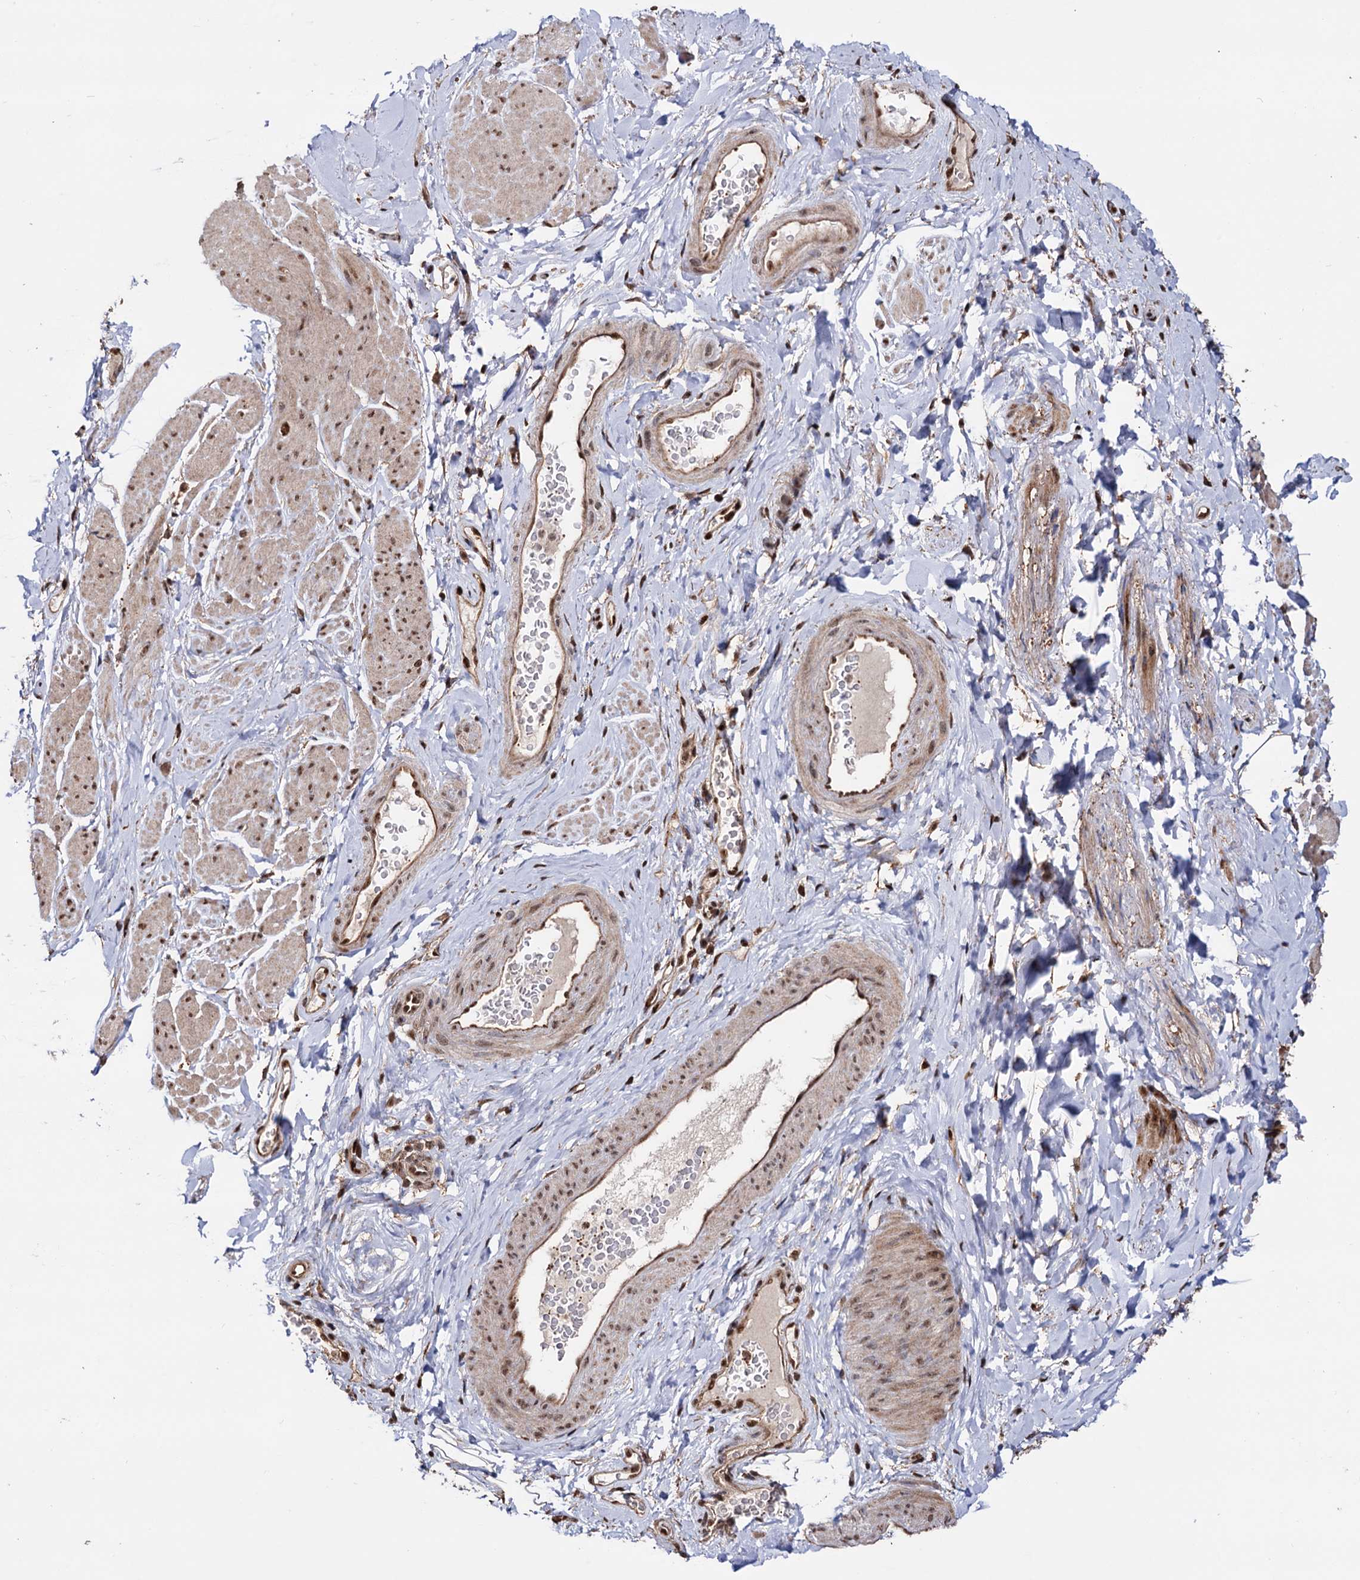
{"staining": {"intensity": "moderate", "quantity": ">75%", "location": "cytoplasmic/membranous,nuclear"}, "tissue": "smooth muscle", "cell_type": "Smooth muscle cells", "image_type": "normal", "snomed": [{"axis": "morphology", "description": "Normal tissue, NOS"}, {"axis": "topography", "description": "Smooth muscle"}, {"axis": "topography", "description": "Peripheral nerve tissue"}], "caption": "Human smooth muscle stained with a brown dye reveals moderate cytoplasmic/membranous,nuclear positive staining in approximately >75% of smooth muscle cells.", "gene": "PIGB", "patient": {"sex": "male", "age": 69}}